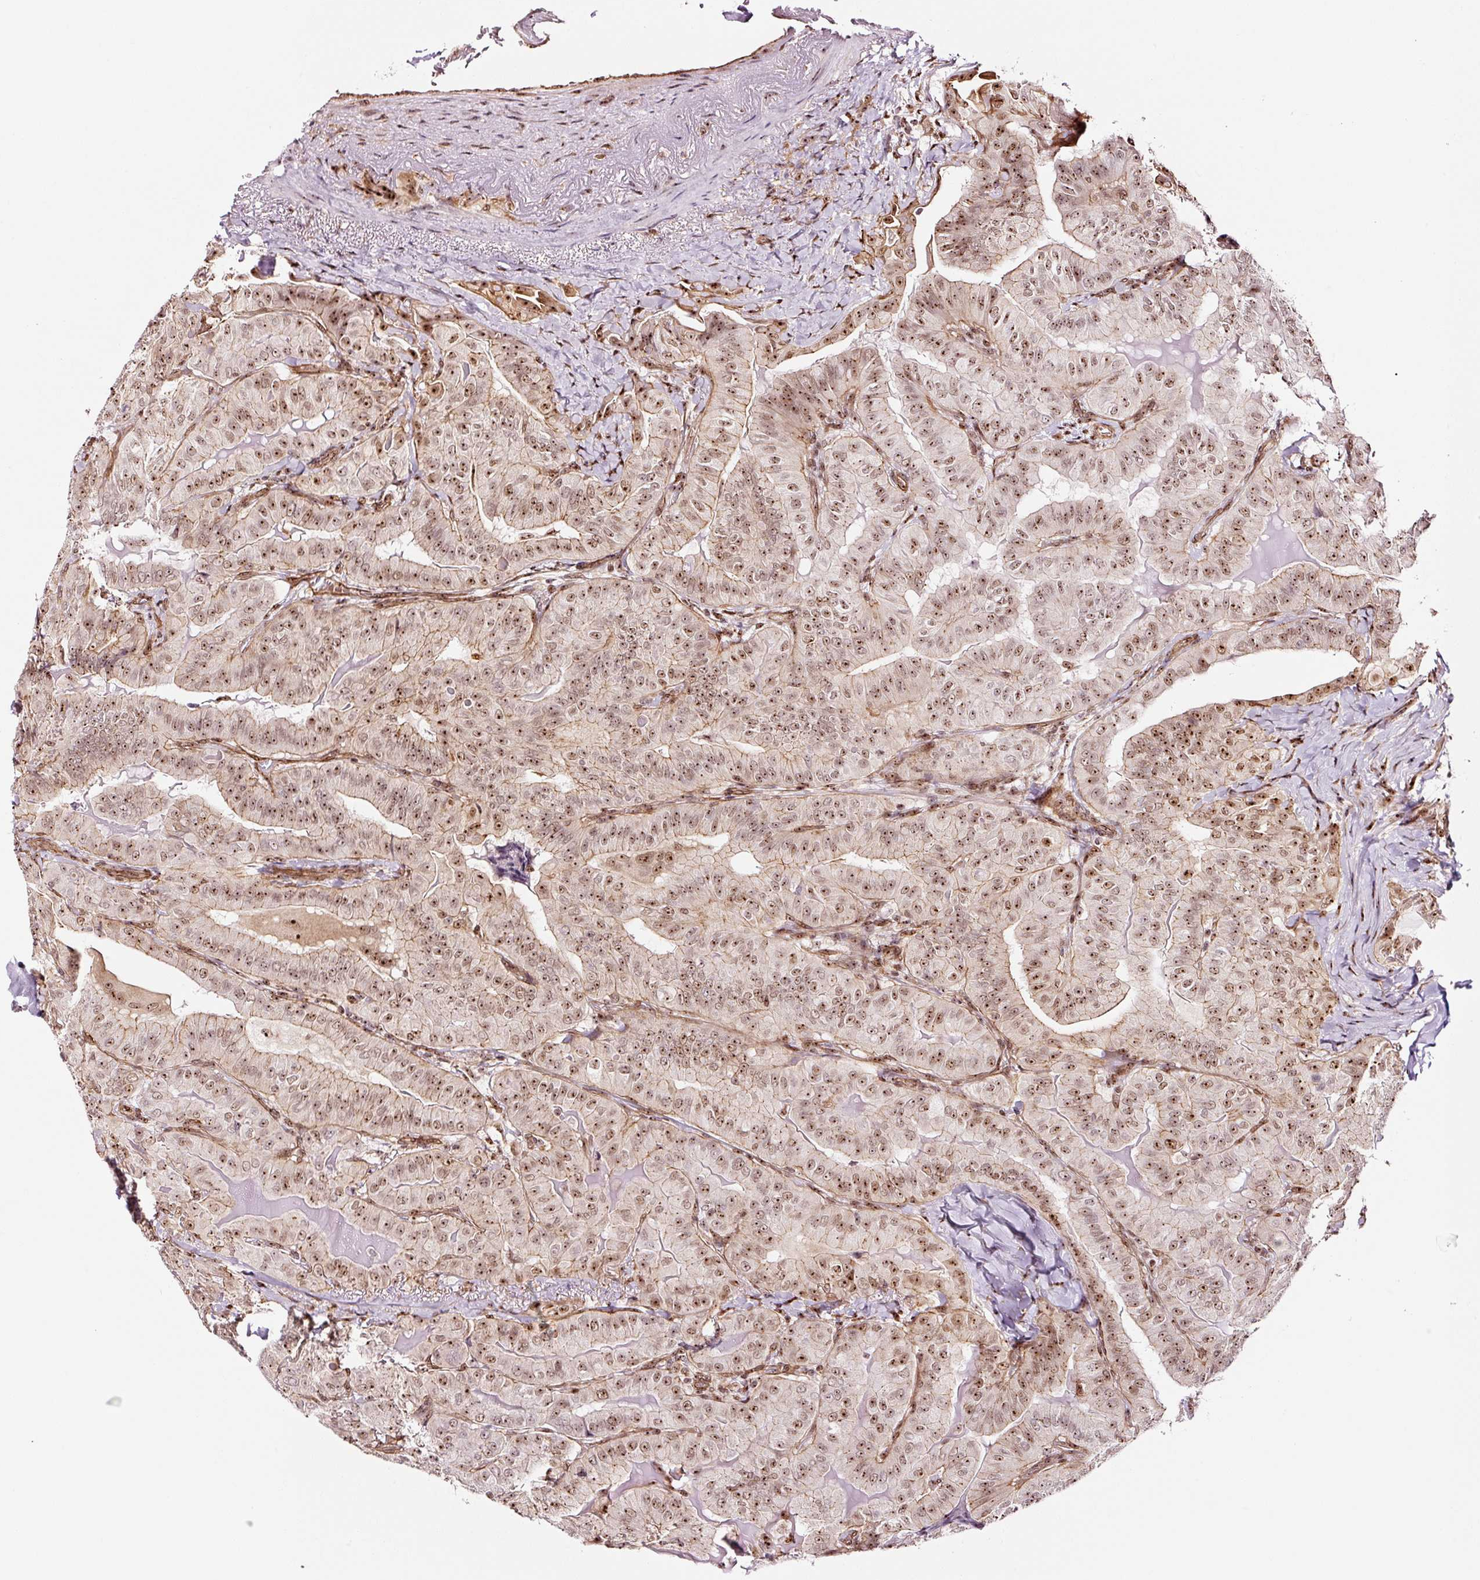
{"staining": {"intensity": "moderate", "quantity": ">75%", "location": "cytoplasmic/membranous,nuclear"}, "tissue": "thyroid cancer", "cell_type": "Tumor cells", "image_type": "cancer", "snomed": [{"axis": "morphology", "description": "Papillary adenocarcinoma, NOS"}, {"axis": "topography", "description": "Thyroid gland"}], "caption": "Human thyroid papillary adenocarcinoma stained with a protein marker displays moderate staining in tumor cells.", "gene": "GNL3", "patient": {"sex": "female", "age": 68}}